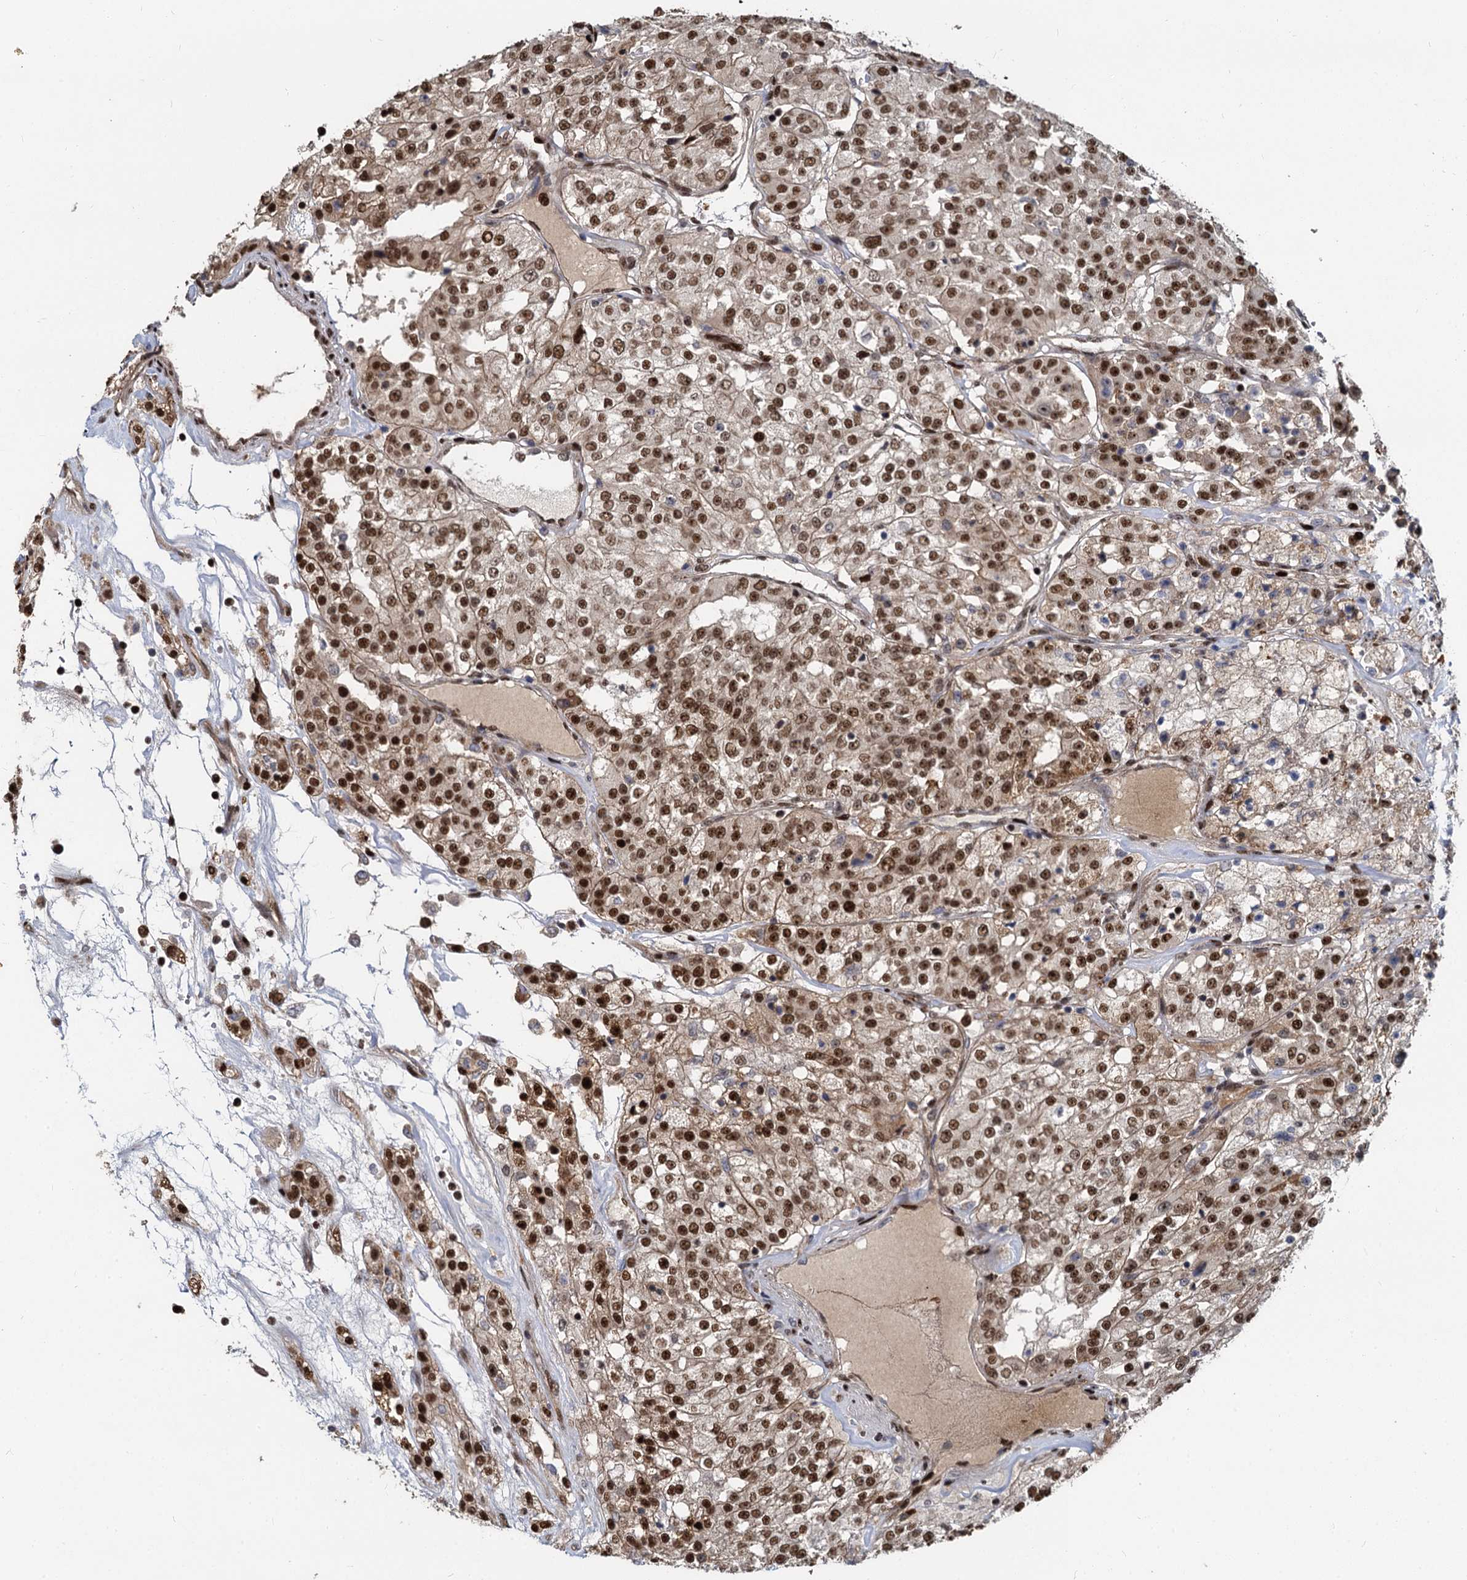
{"staining": {"intensity": "moderate", "quantity": ">75%", "location": "nuclear"}, "tissue": "renal cancer", "cell_type": "Tumor cells", "image_type": "cancer", "snomed": [{"axis": "morphology", "description": "Adenocarcinoma, NOS"}, {"axis": "topography", "description": "Kidney"}], "caption": "Tumor cells exhibit medium levels of moderate nuclear expression in approximately >75% of cells in adenocarcinoma (renal).", "gene": "ANKRD49", "patient": {"sex": "female", "age": 63}}